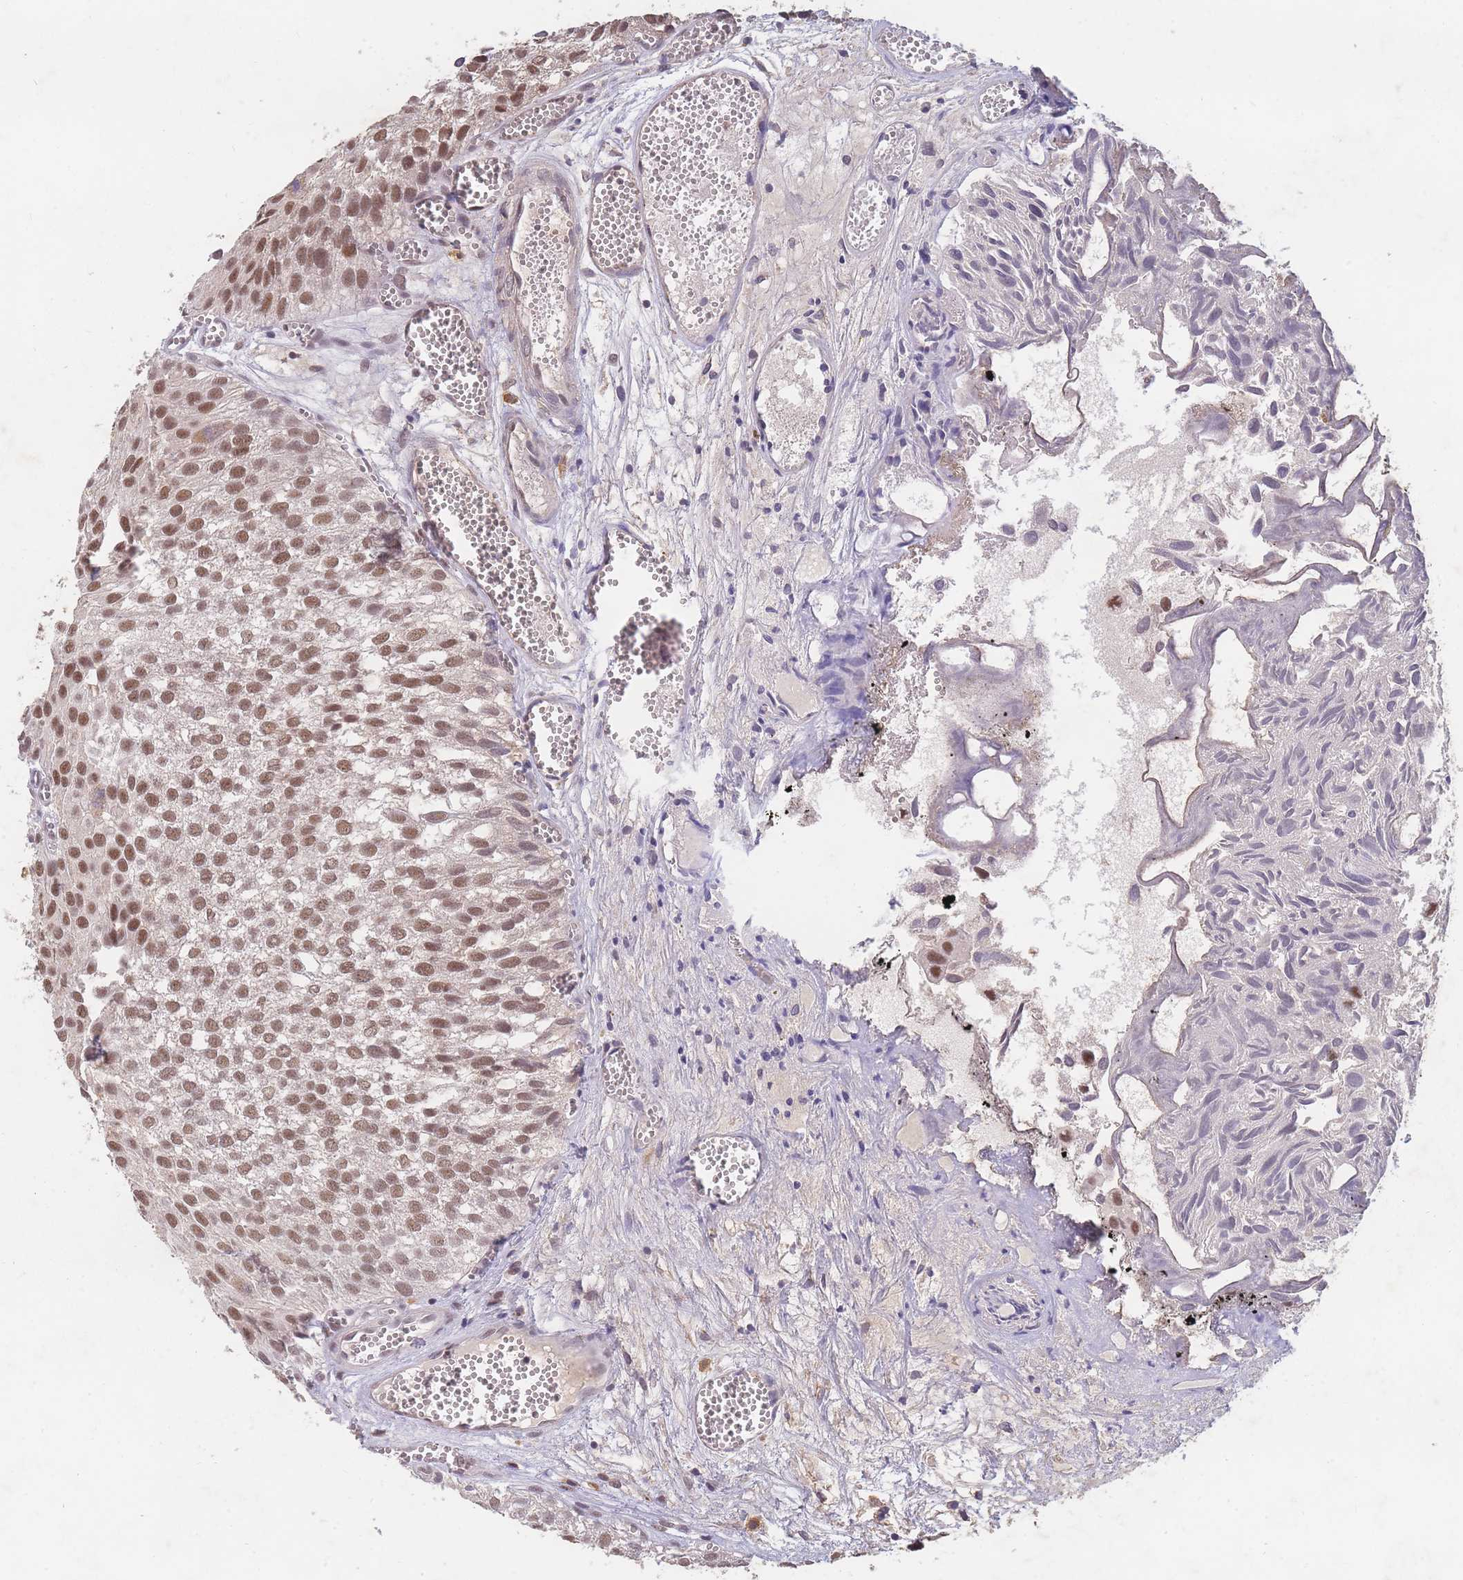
{"staining": {"intensity": "moderate", "quantity": ">75%", "location": "nuclear"}, "tissue": "urothelial cancer", "cell_type": "Tumor cells", "image_type": "cancer", "snomed": [{"axis": "morphology", "description": "Urothelial carcinoma, Low grade"}, {"axis": "topography", "description": "Urinary bladder"}], "caption": "This is a micrograph of immunohistochemistry (IHC) staining of urothelial carcinoma (low-grade), which shows moderate staining in the nuclear of tumor cells.", "gene": "SNRPA1", "patient": {"sex": "male", "age": 88}}